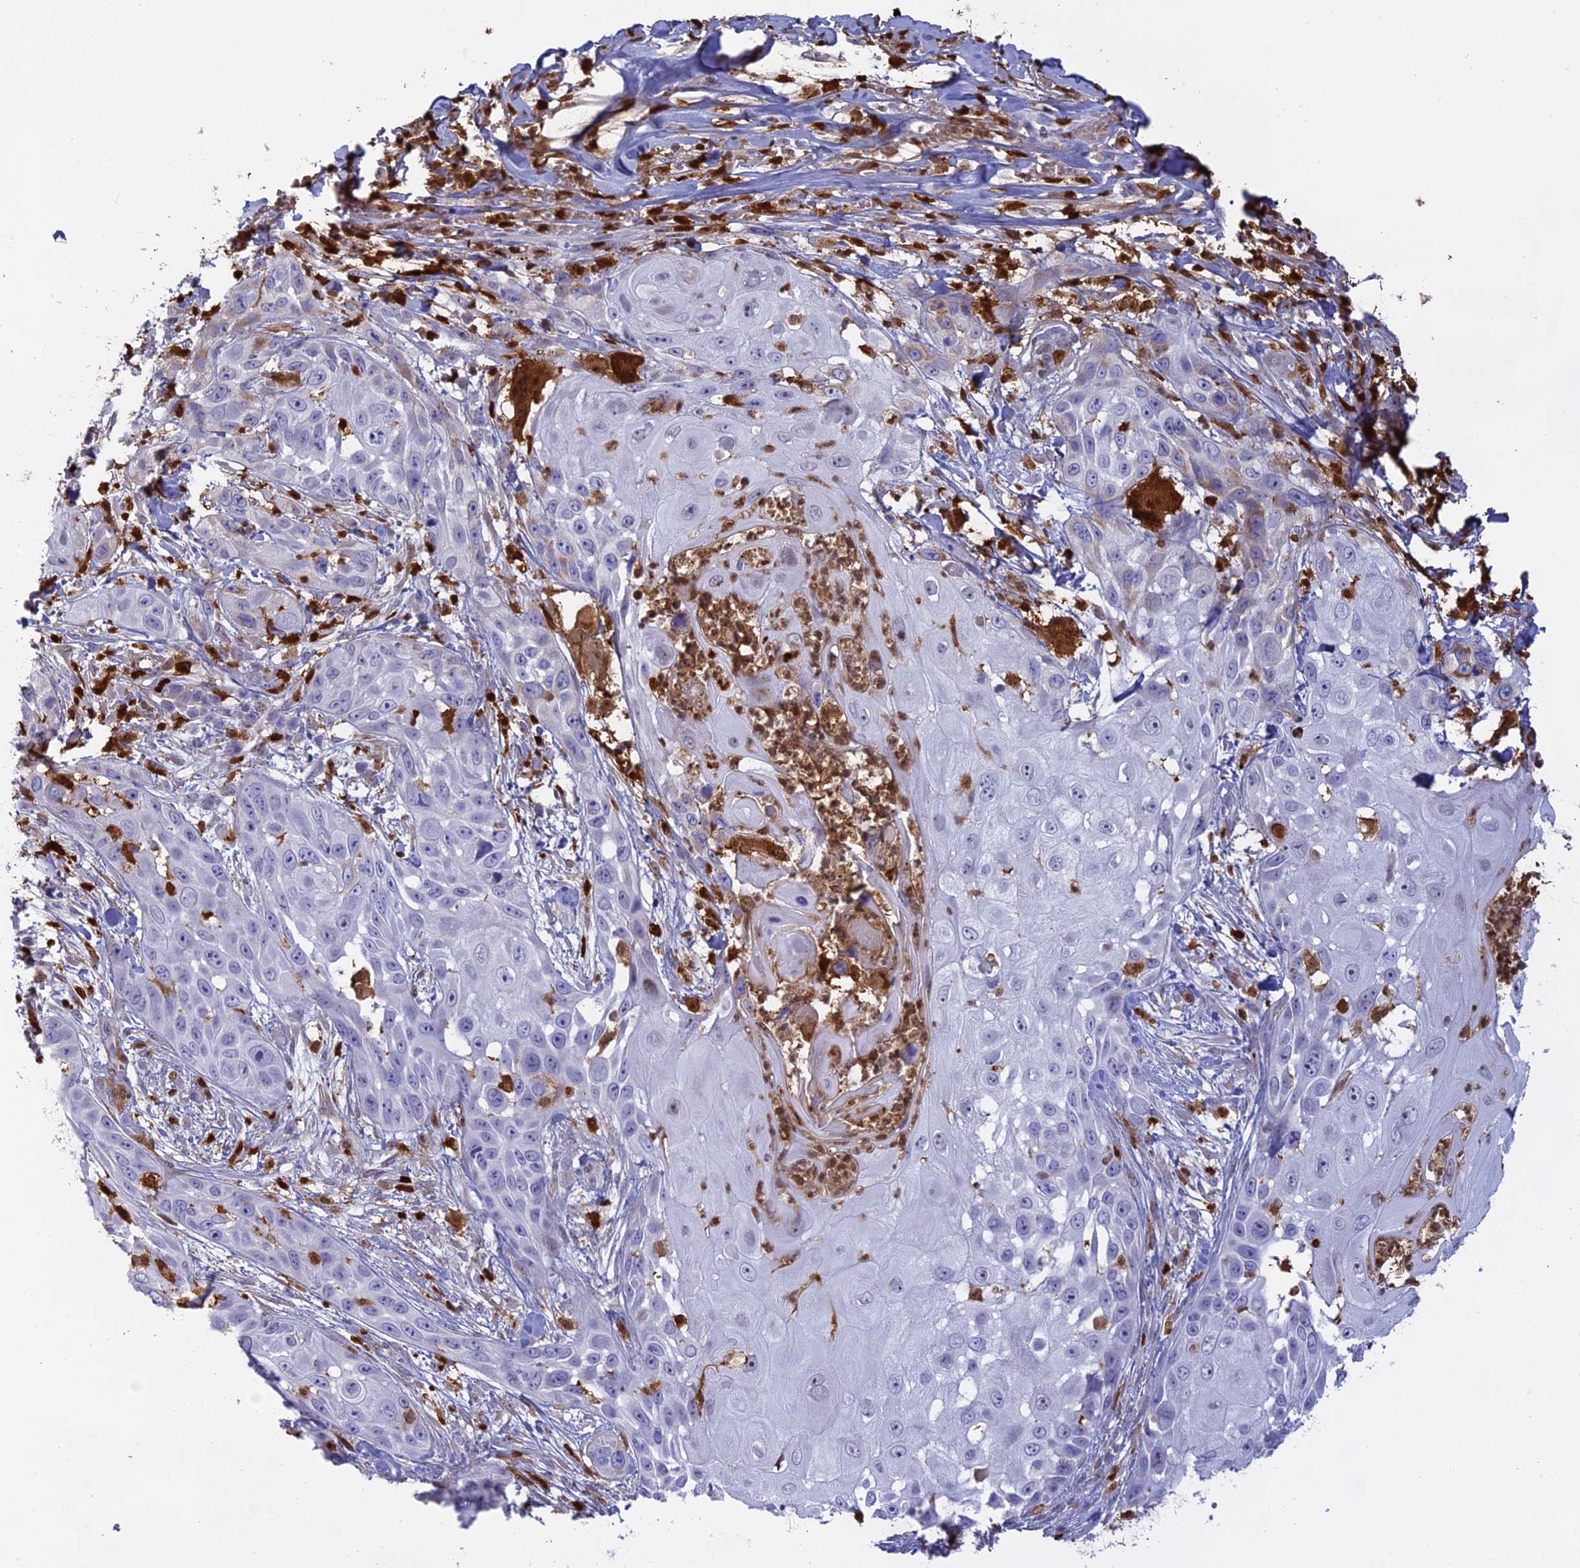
{"staining": {"intensity": "negative", "quantity": "none", "location": "none"}, "tissue": "skin cancer", "cell_type": "Tumor cells", "image_type": "cancer", "snomed": [{"axis": "morphology", "description": "Squamous cell carcinoma, NOS"}, {"axis": "topography", "description": "Skin"}], "caption": "DAB (3,3'-diaminobenzidine) immunohistochemical staining of human skin cancer (squamous cell carcinoma) shows no significant positivity in tumor cells. (DAB (3,3'-diaminobenzidine) immunohistochemistry (IHC), high magnification).", "gene": "PGBD4", "patient": {"sex": "female", "age": 44}}